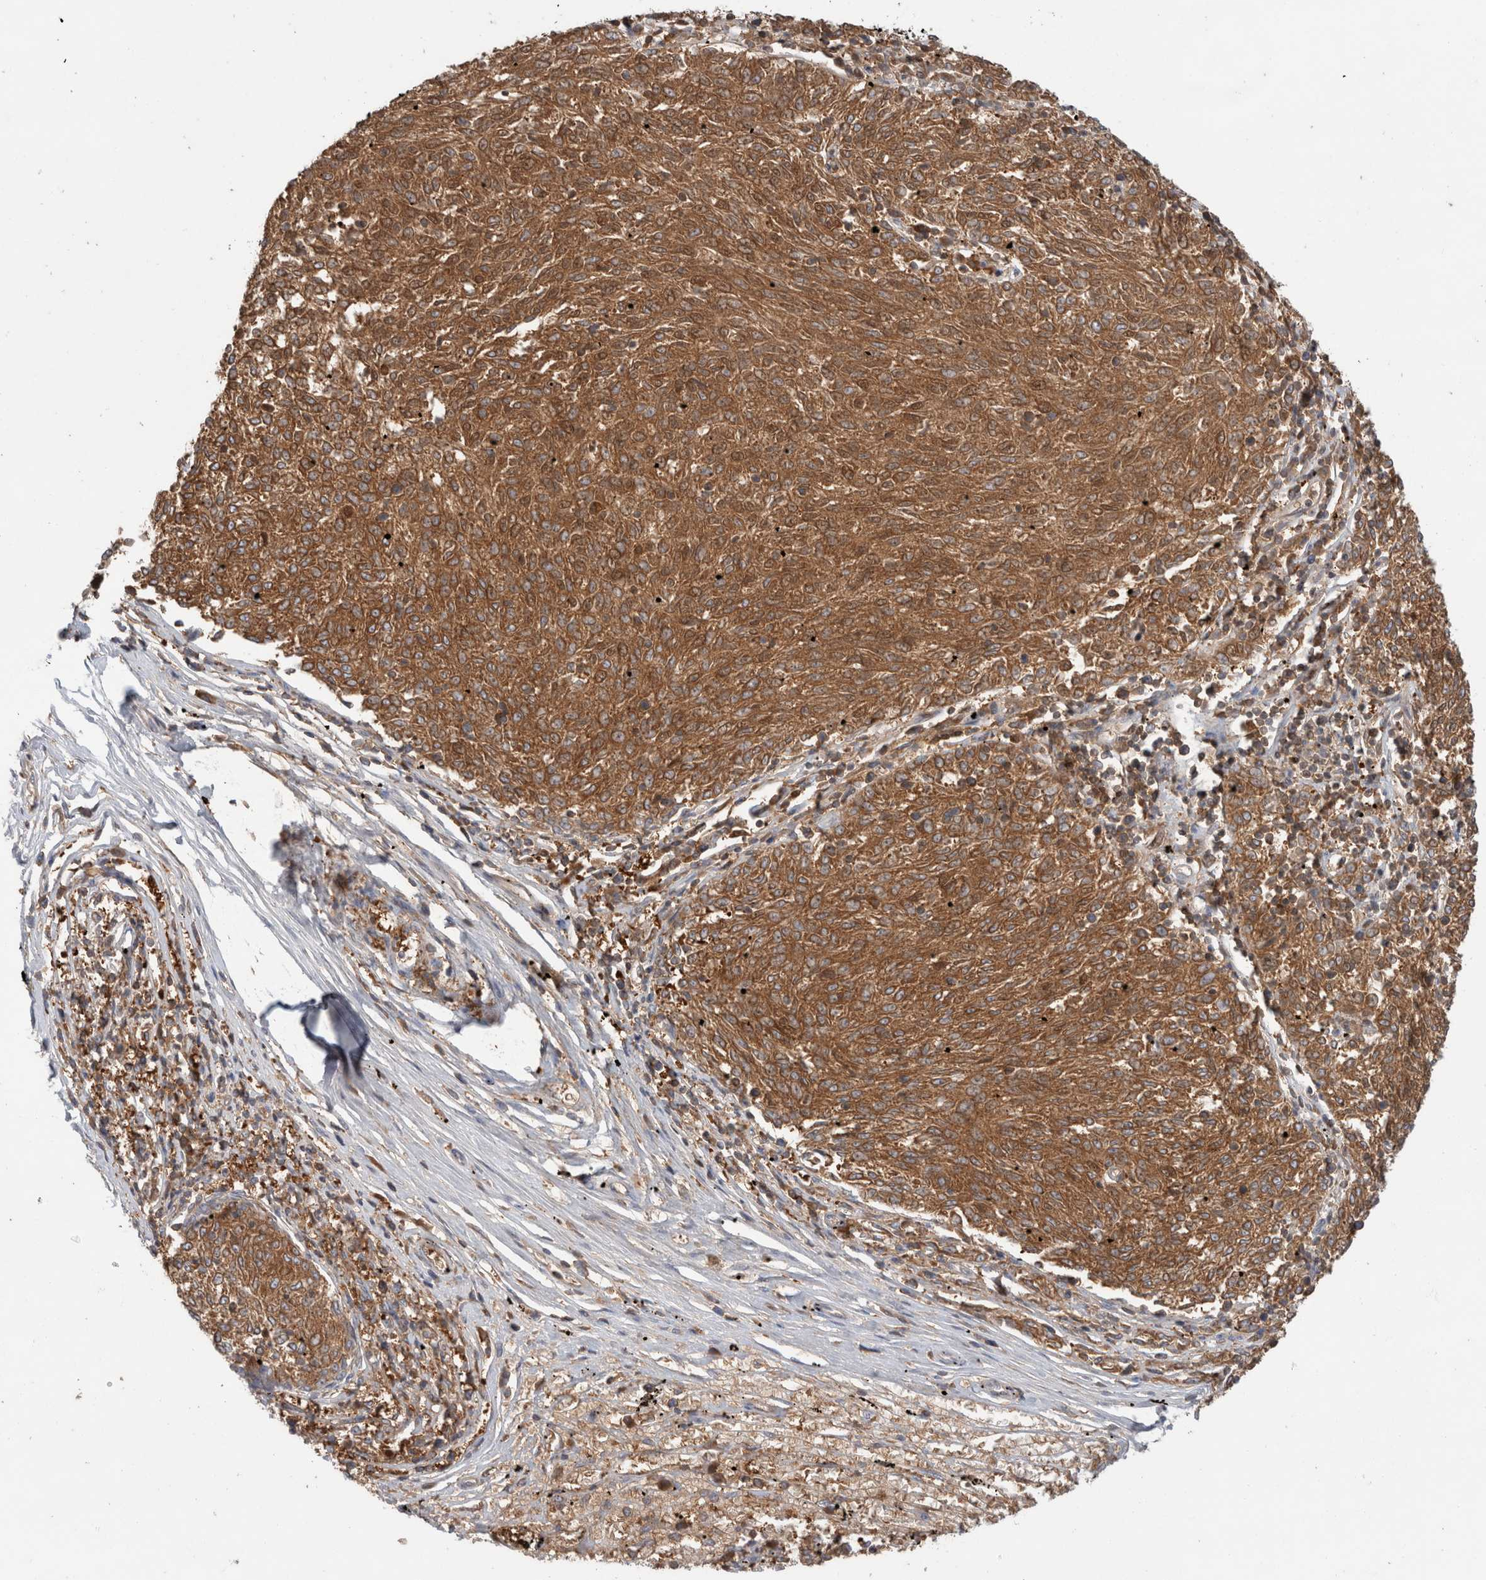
{"staining": {"intensity": "strong", "quantity": ">75%", "location": "cytoplasmic/membranous,nuclear"}, "tissue": "melanoma", "cell_type": "Tumor cells", "image_type": "cancer", "snomed": [{"axis": "morphology", "description": "Malignant melanoma, NOS"}, {"axis": "topography", "description": "Skin"}], "caption": "Protein expression analysis of human melanoma reveals strong cytoplasmic/membranous and nuclear positivity in about >75% of tumor cells.", "gene": "KLHL14", "patient": {"sex": "female", "age": 72}}